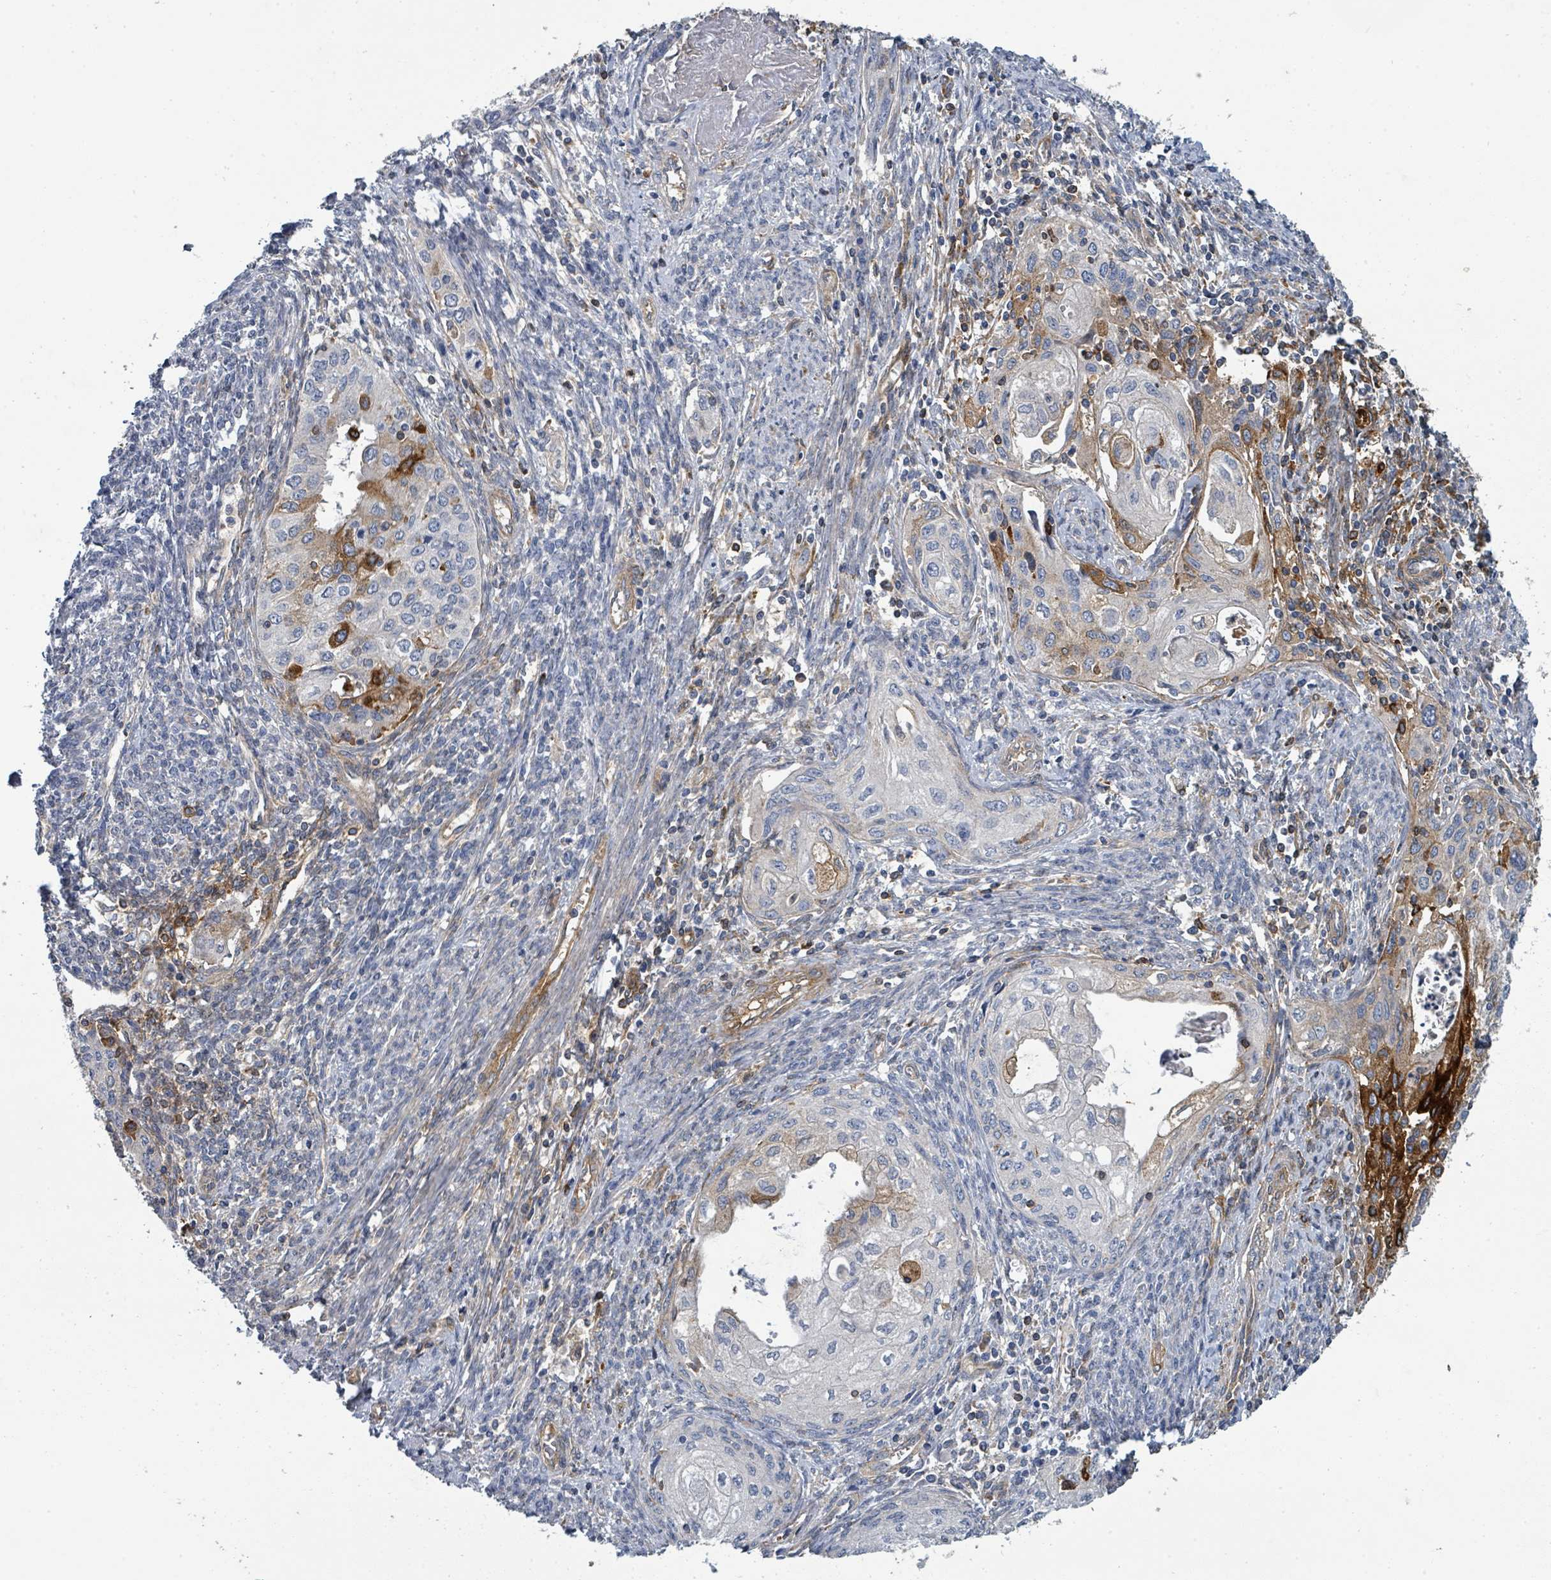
{"staining": {"intensity": "strong", "quantity": "<25%", "location": "cytoplasmic/membranous"}, "tissue": "cervical cancer", "cell_type": "Tumor cells", "image_type": "cancer", "snomed": [{"axis": "morphology", "description": "Squamous cell carcinoma, NOS"}, {"axis": "topography", "description": "Cervix"}], "caption": "Immunohistochemistry (IHC) image of neoplastic tissue: cervical cancer (squamous cell carcinoma) stained using IHC demonstrates medium levels of strong protein expression localized specifically in the cytoplasmic/membranous of tumor cells, appearing as a cytoplasmic/membranous brown color.", "gene": "IFIT1", "patient": {"sex": "female", "age": 67}}